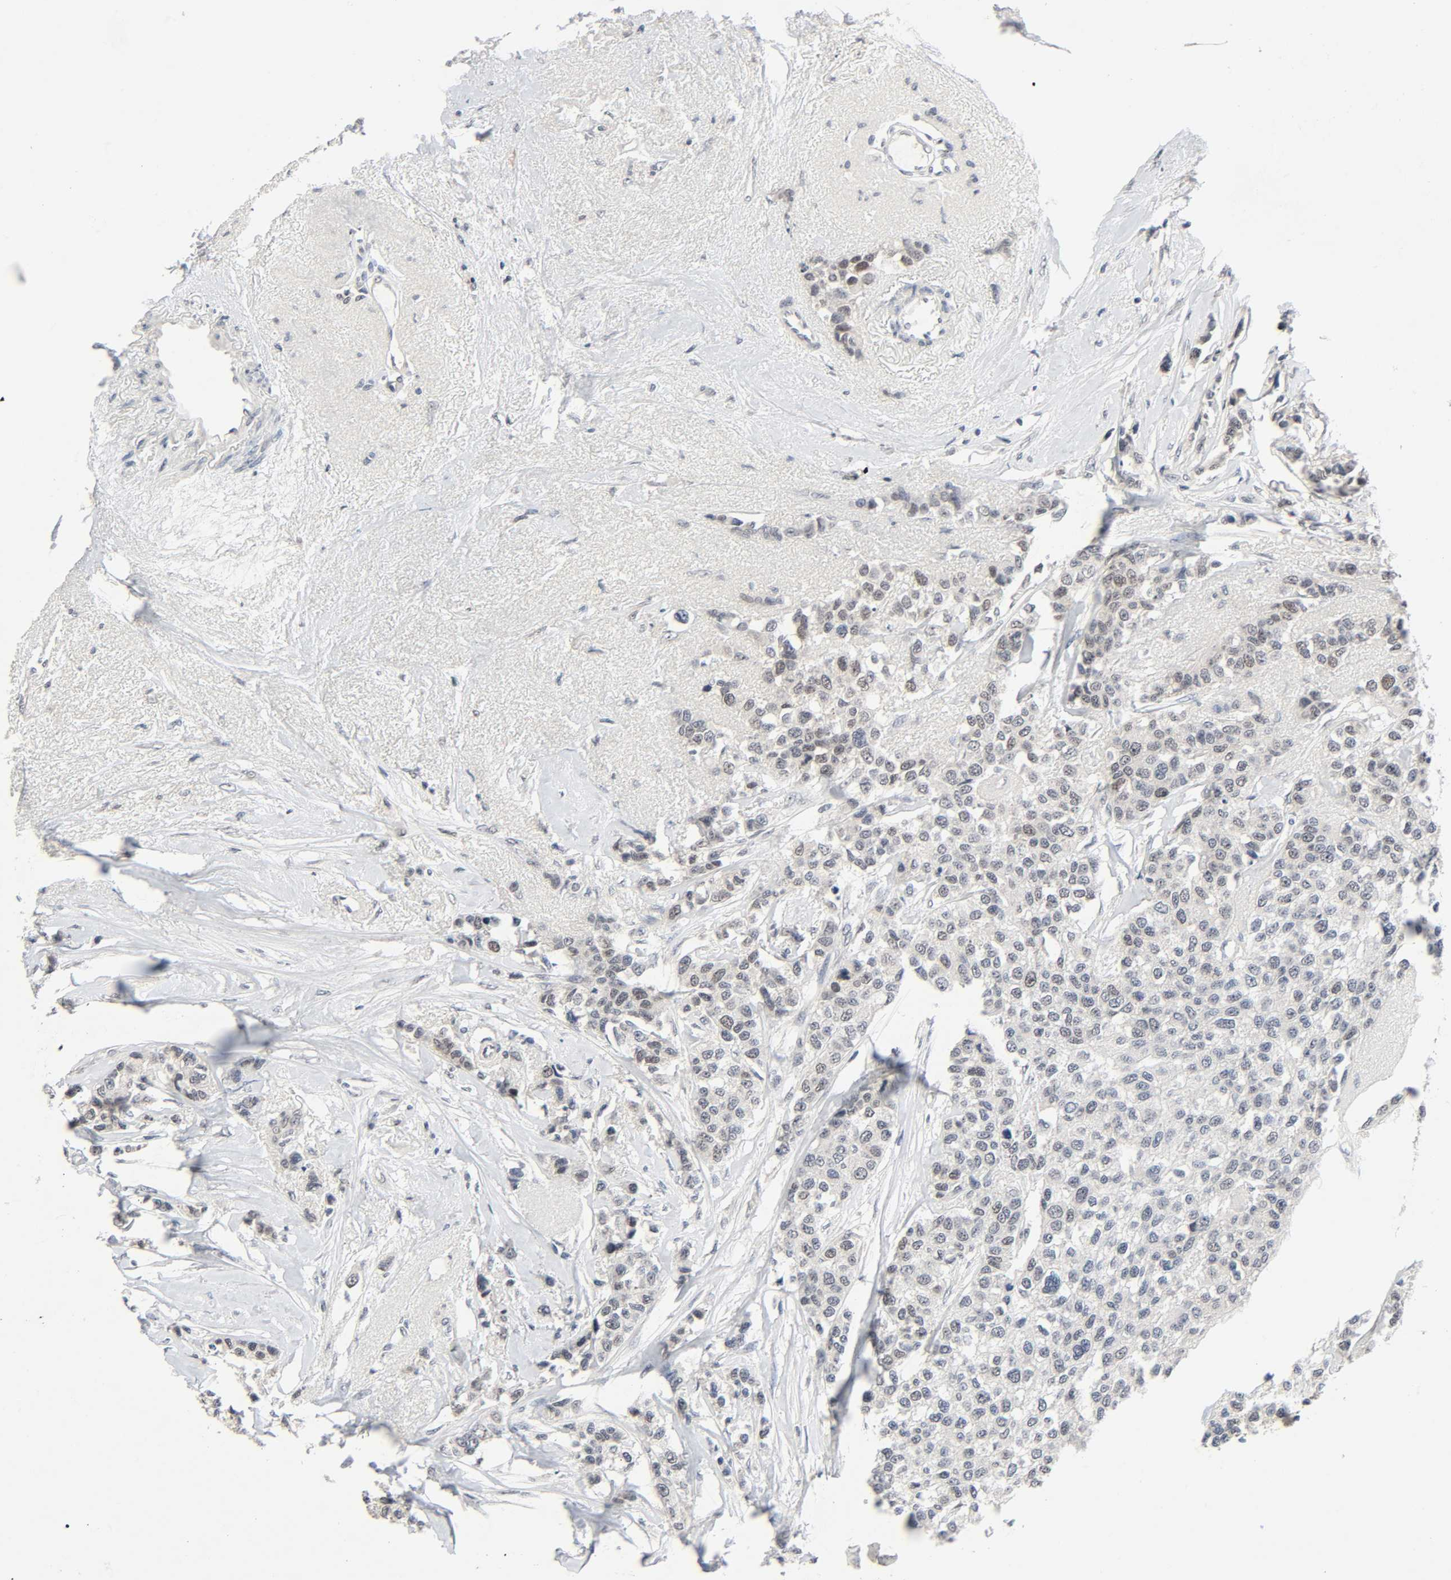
{"staining": {"intensity": "weak", "quantity": "<25%", "location": "nuclear"}, "tissue": "breast cancer", "cell_type": "Tumor cells", "image_type": "cancer", "snomed": [{"axis": "morphology", "description": "Duct carcinoma"}, {"axis": "topography", "description": "Breast"}], "caption": "The immunohistochemistry histopathology image has no significant positivity in tumor cells of breast cancer tissue.", "gene": "MAPKAPK5", "patient": {"sex": "female", "age": 51}}